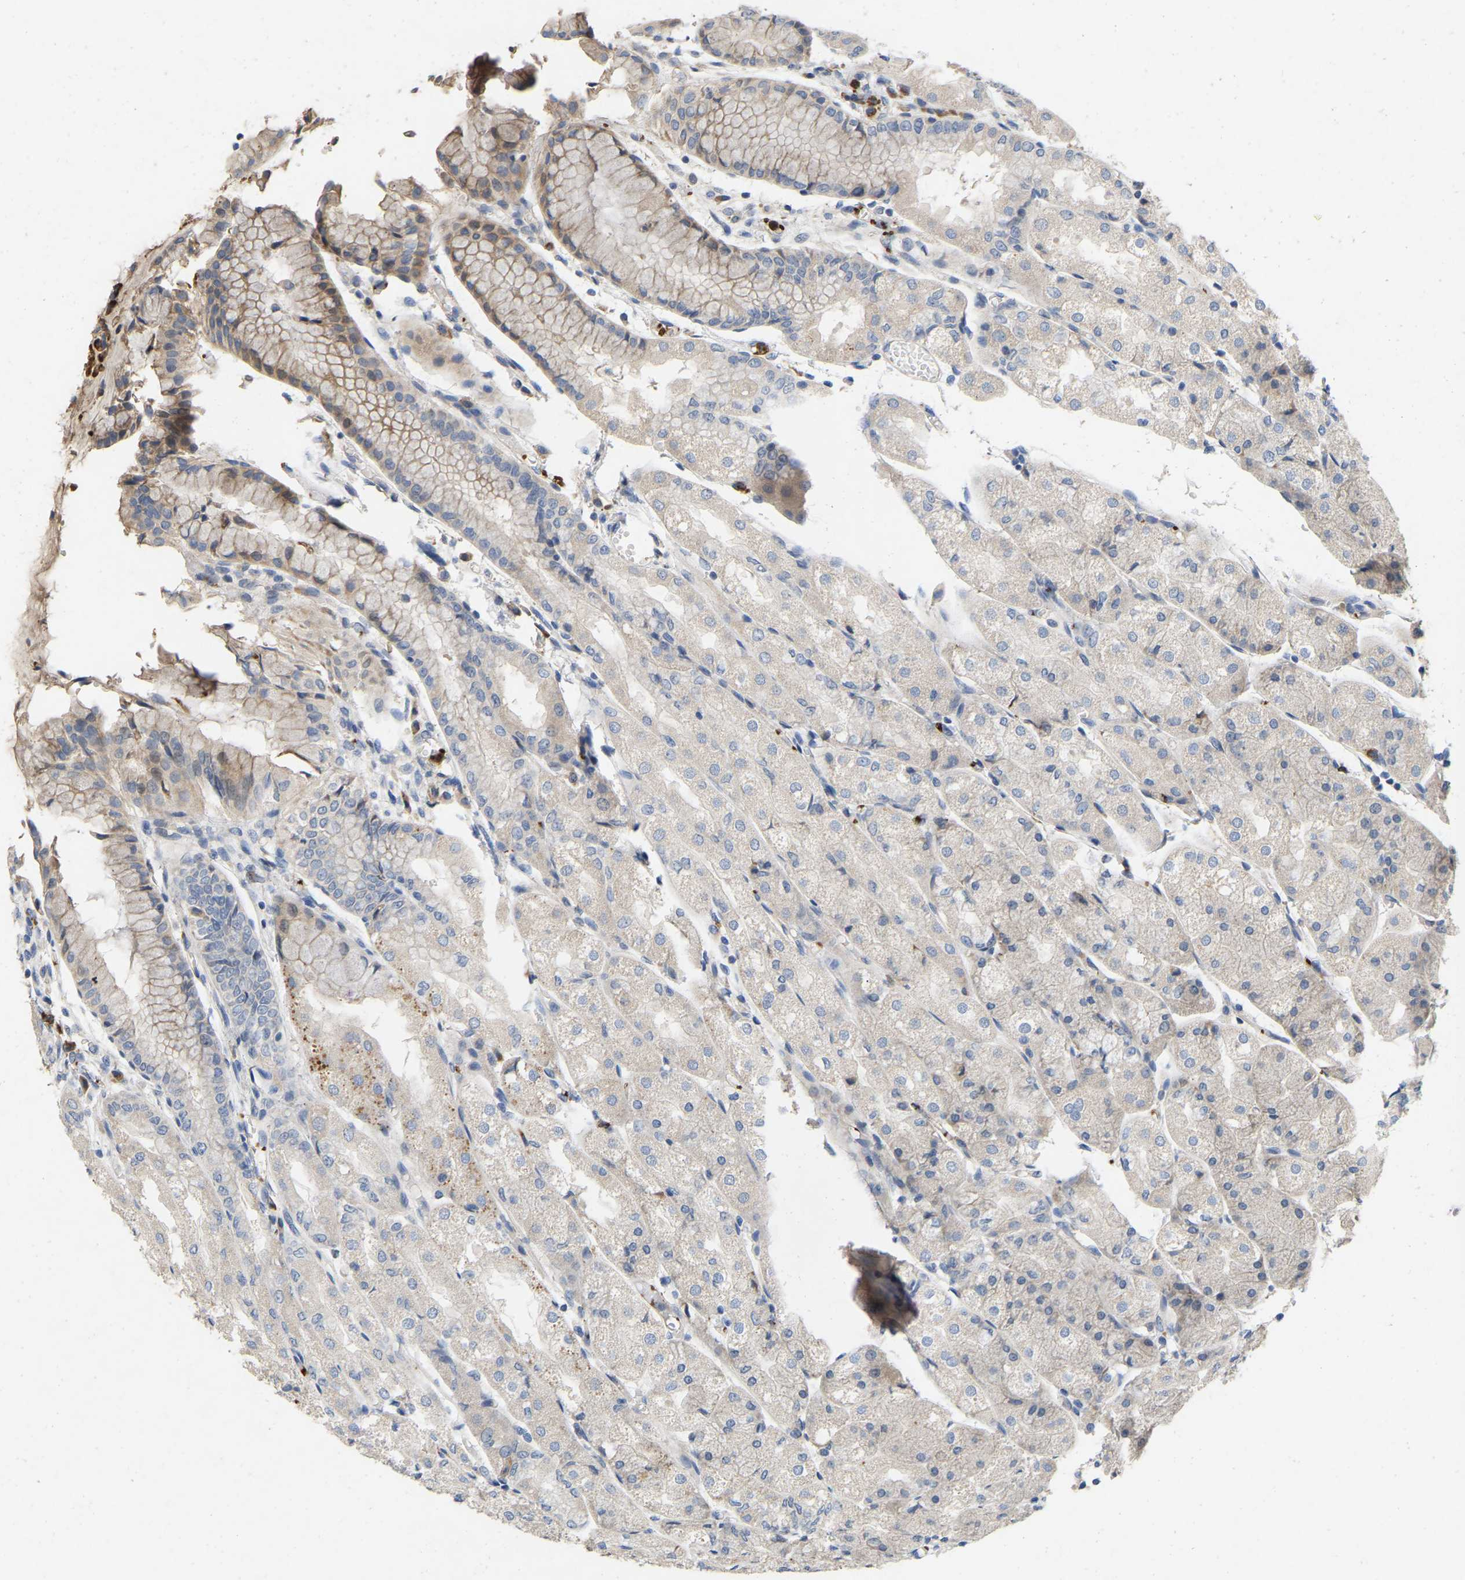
{"staining": {"intensity": "moderate", "quantity": "25%-75%", "location": "cytoplasmic/membranous"}, "tissue": "stomach", "cell_type": "Glandular cells", "image_type": "normal", "snomed": [{"axis": "morphology", "description": "Normal tissue, NOS"}, {"axis": "topography", "description": "Stomach, upper"}], "caption": "A brown stain shows moderate cytoplasmic/membranous staining of a protein in glandular cells of unremarkable stomach. Ihc stains the protein of interest in brown and the nuclei are stained blue.", "gene": "RHEB", "patient": {"sex": "male", "age": 72}}